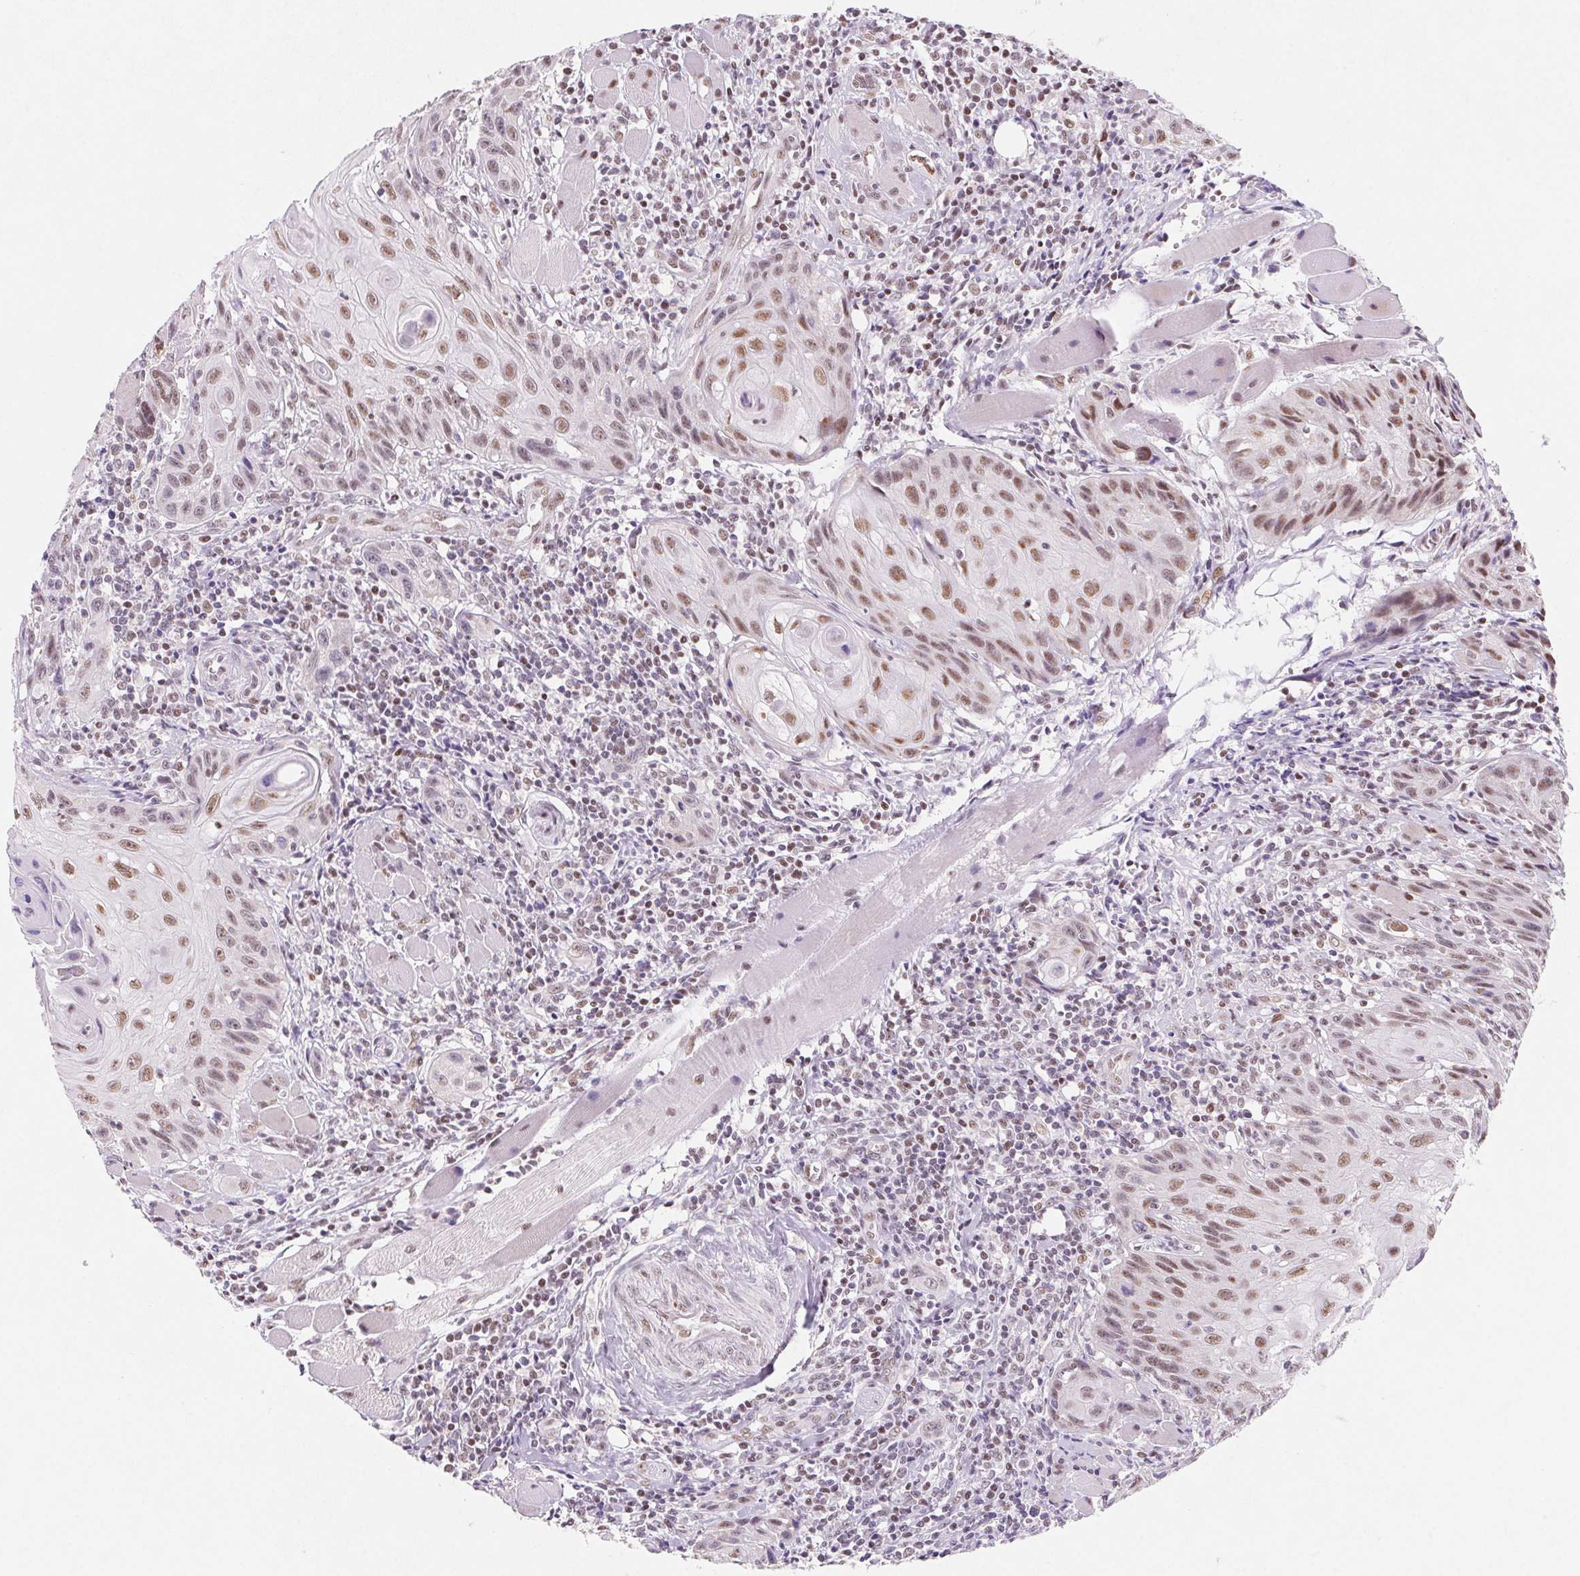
{"staining": {"intensity": "moderate", "quantity": ">75%", "location": "nuclear"}, "tissue": "head and neck cancer", "cell_type": "Tumor cells", "image_type": "cancer", "snomed": [{"axis": "morphology", "description": "Squamous cell carcinoma, NOS"}, {"axis": "topography", "description": "Oral tissue"}, {"axis": "topography", "description": "Head-Neck"}], "caption": "Immunohistochemistry of squamous cell carcinoma (head and neck) shows medium levels of moderate nuclear positivity in approximately >75% of tumor cells. (IHC, brightfield microscopy, high magnification).", "gene": "DPPA5", "patient": {"sex": "male", "age": 58}}